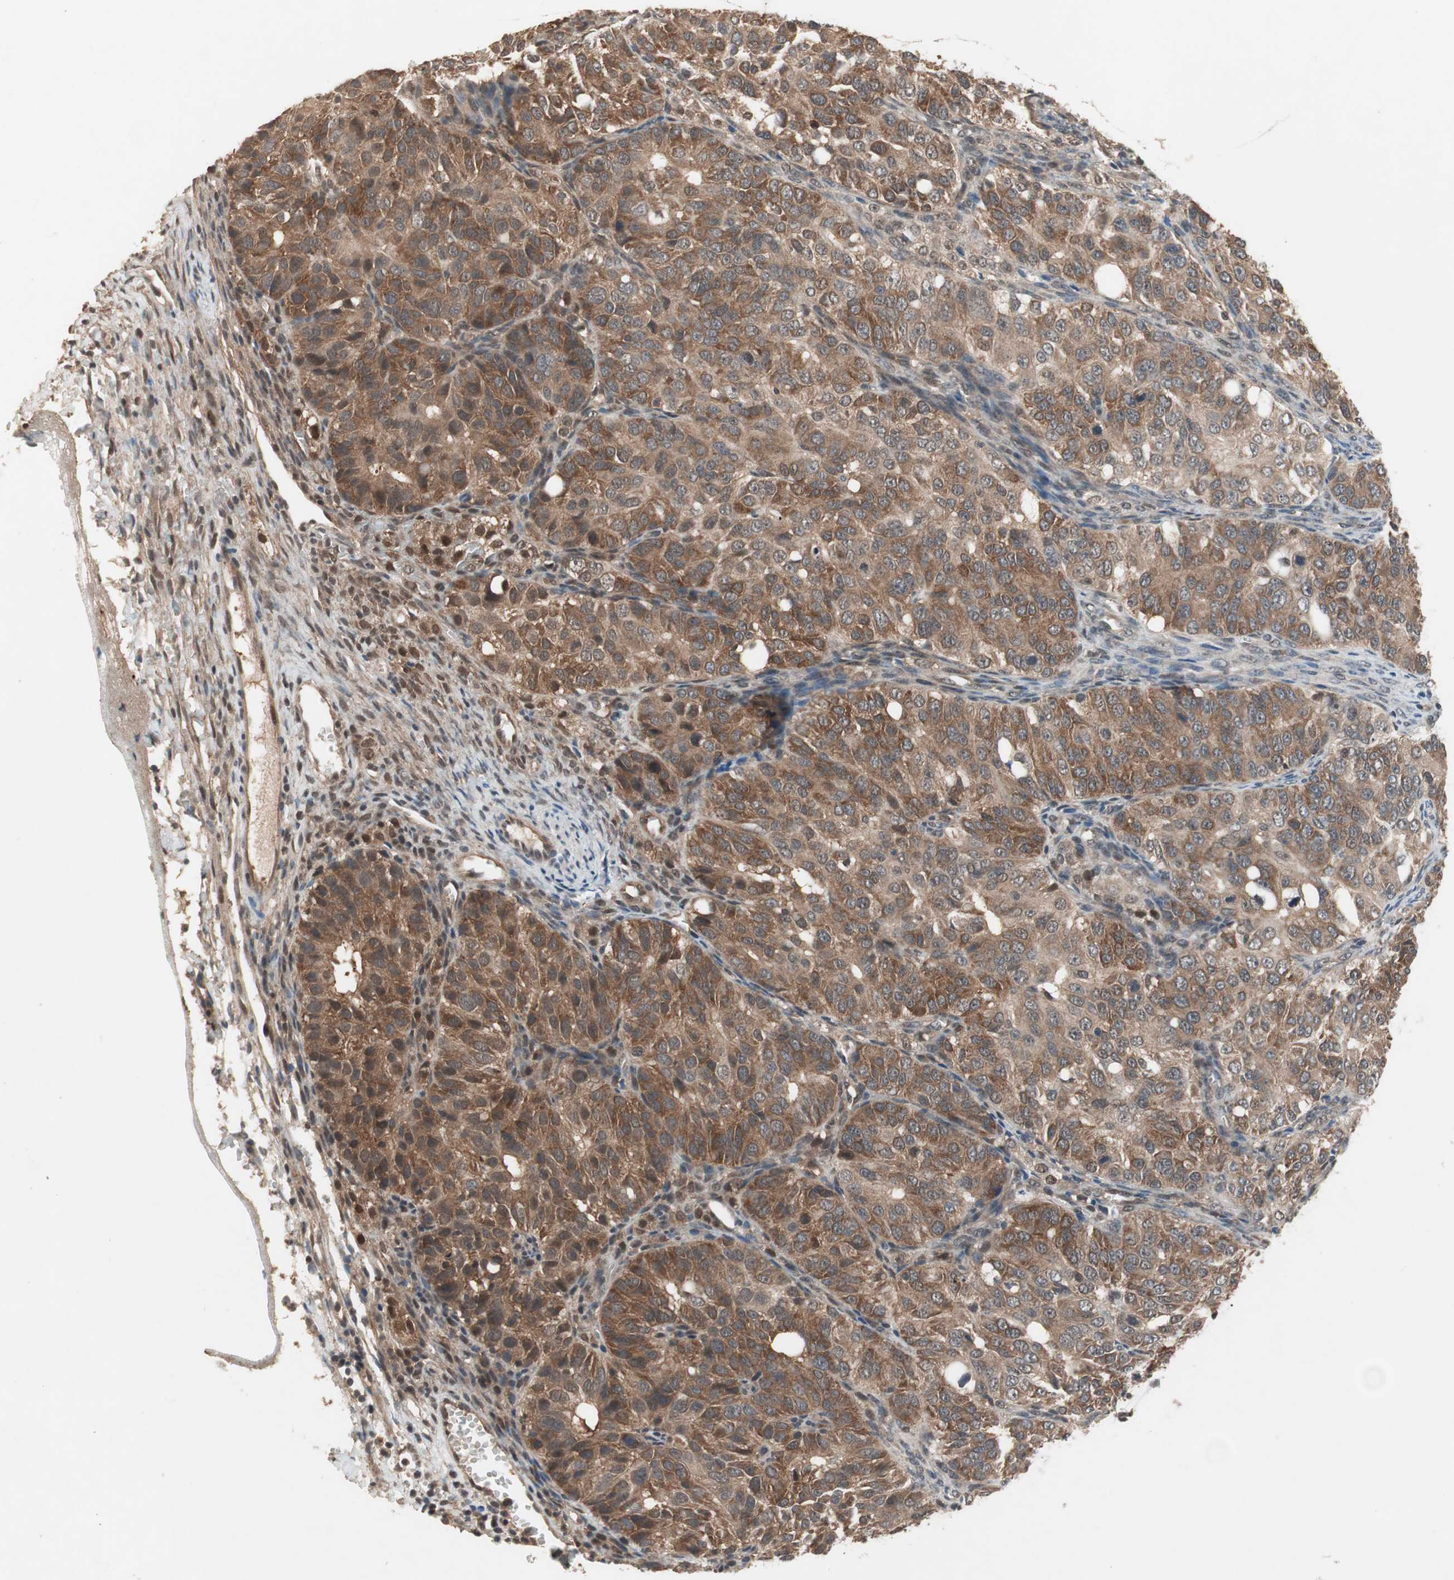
{"staining": {"intensity": "strong", "quantity": ">75%", "location": "cytoplasmic/membranous"}, "tissue": "ovarian cancer", "cell_type": "Tumor cells", "image_type": "cancer", "snomed": [{"axis": "morphology", "description": "Carcinoma, endometroid"}, {"axis": "topography", "description": "Ovary"}], "caption": "The micrograph demonstrates a brown stain indicating the presence of a protein in the cytoplasmic/membranous of tumor cells in ovarian cancer (endometroid carcinoma).", "gene": "GART", "patient": {"sex": "female", "age": 51}}